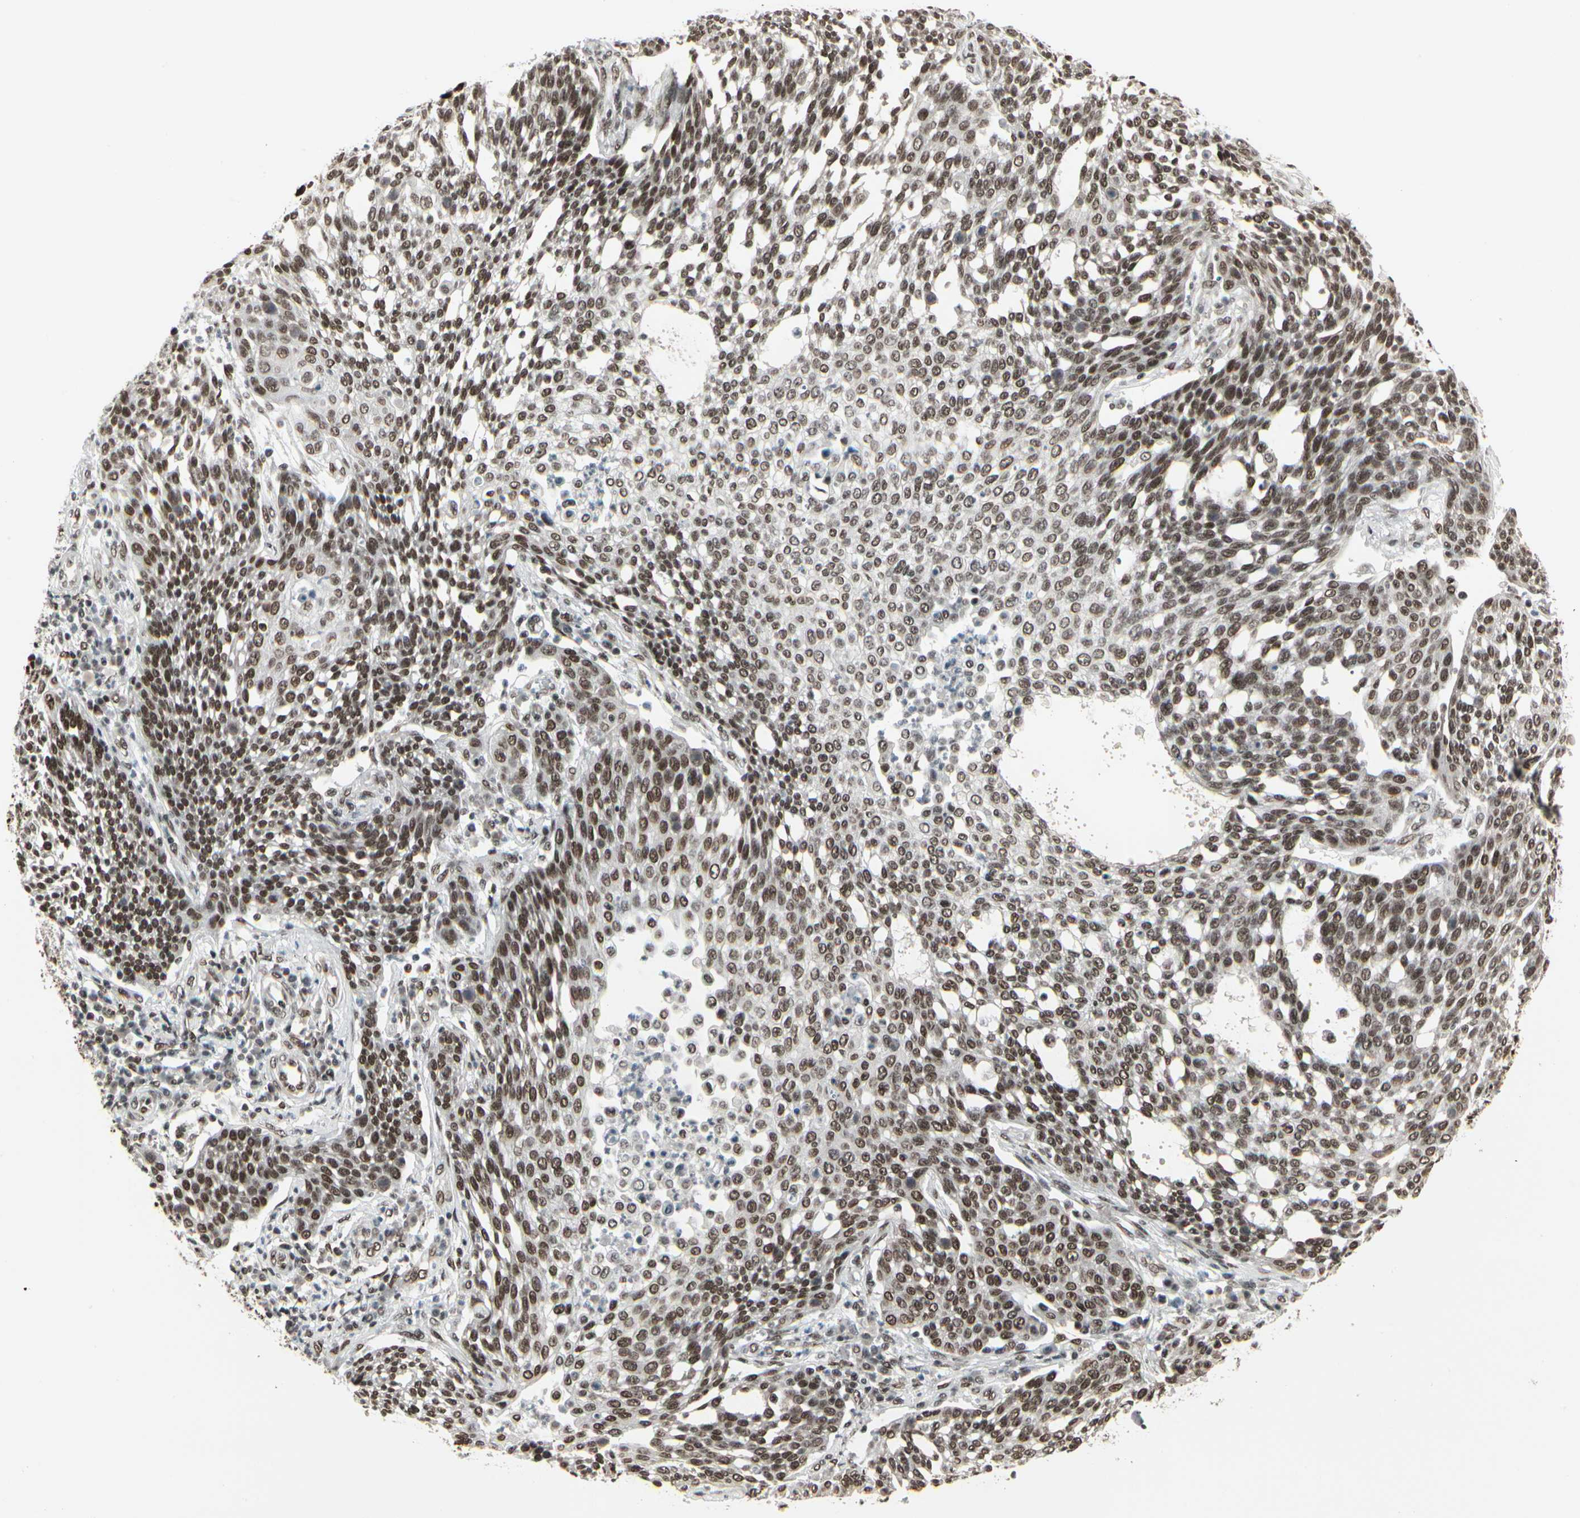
{"staining": {"intensity": "strong", "quantity": ">75%", "location": "nuclear"}, "tissue": "cervical cancer", "cell_type": "Tumor cells", "image_type": "cancer", "snomed": [{"axis": "morphology", "description": "Squamous cell carcinoma, NOS"}, {"axis": "topography", "description": "Cervix"}], "caption": "A photomicrograph of human cervical cancer stained for a protein reveals strong nuclear brown staining in tumor cells. (Brightfield microscopy of DAB IHC at high magnification).", "gene": "HMG20A", "patient": {"sex": "female", "age": 34}}